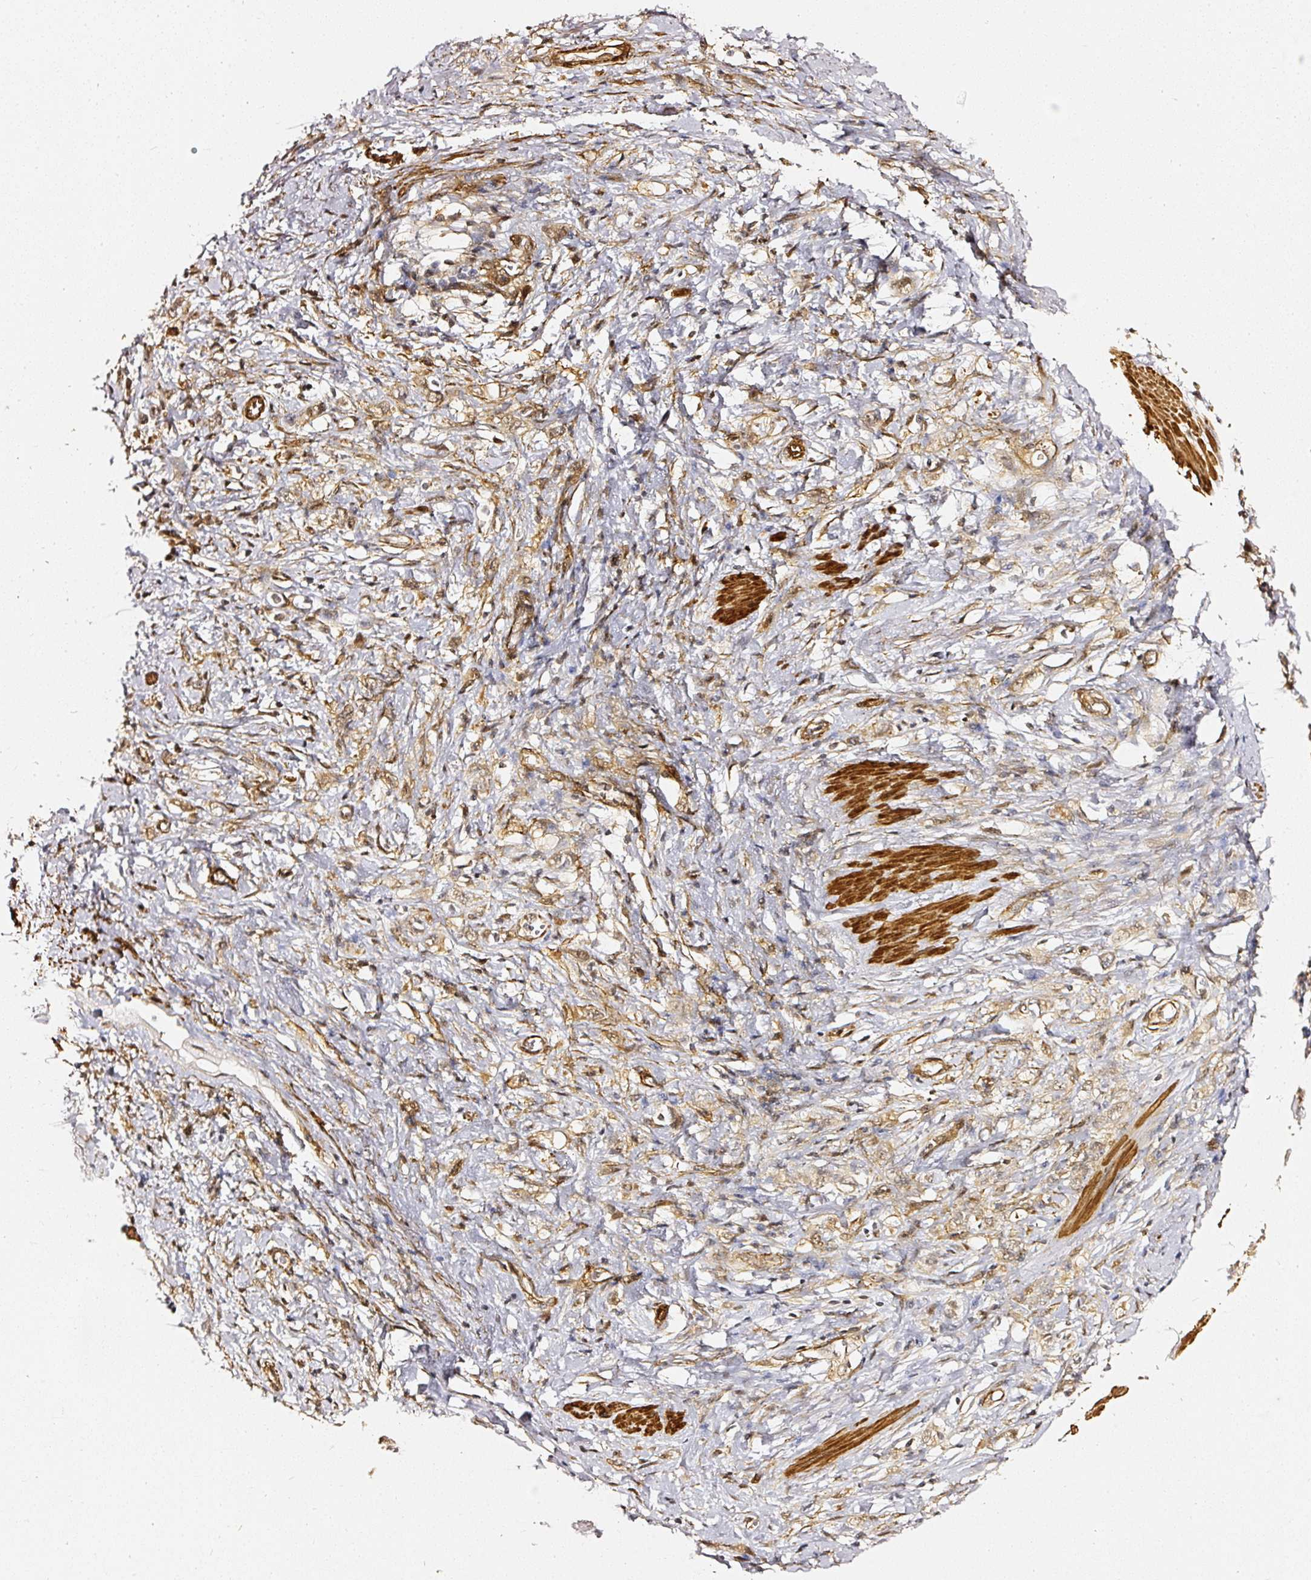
{"staining": {"intensity": "moderate", "quantity": ">75%", "location": "cytoplasmic/membranous,nuclear"}, "tissue": "stomach cancer", "cell_type": "Tumor cells", "image_type": "cancer", "snomed": [{"axis": "morphology", "description": "Adenocarcinoma, NOS"}, {"axis": "topography", "description": "Stomach"}], "caption": "A histopathology image of stomach cancer stained for a protein demonstrates moderate cytoplasmic/membranous and nuclear brown staining in tumor cells. The staining is performed using DAB (3,3'-diaminobenzidine) brown chromogen to label protein expression. The nuclei are counter-stained blue using hematoxylin.", "gene": "PSMD1", "patient": {"sex": "female", "age": 76}}